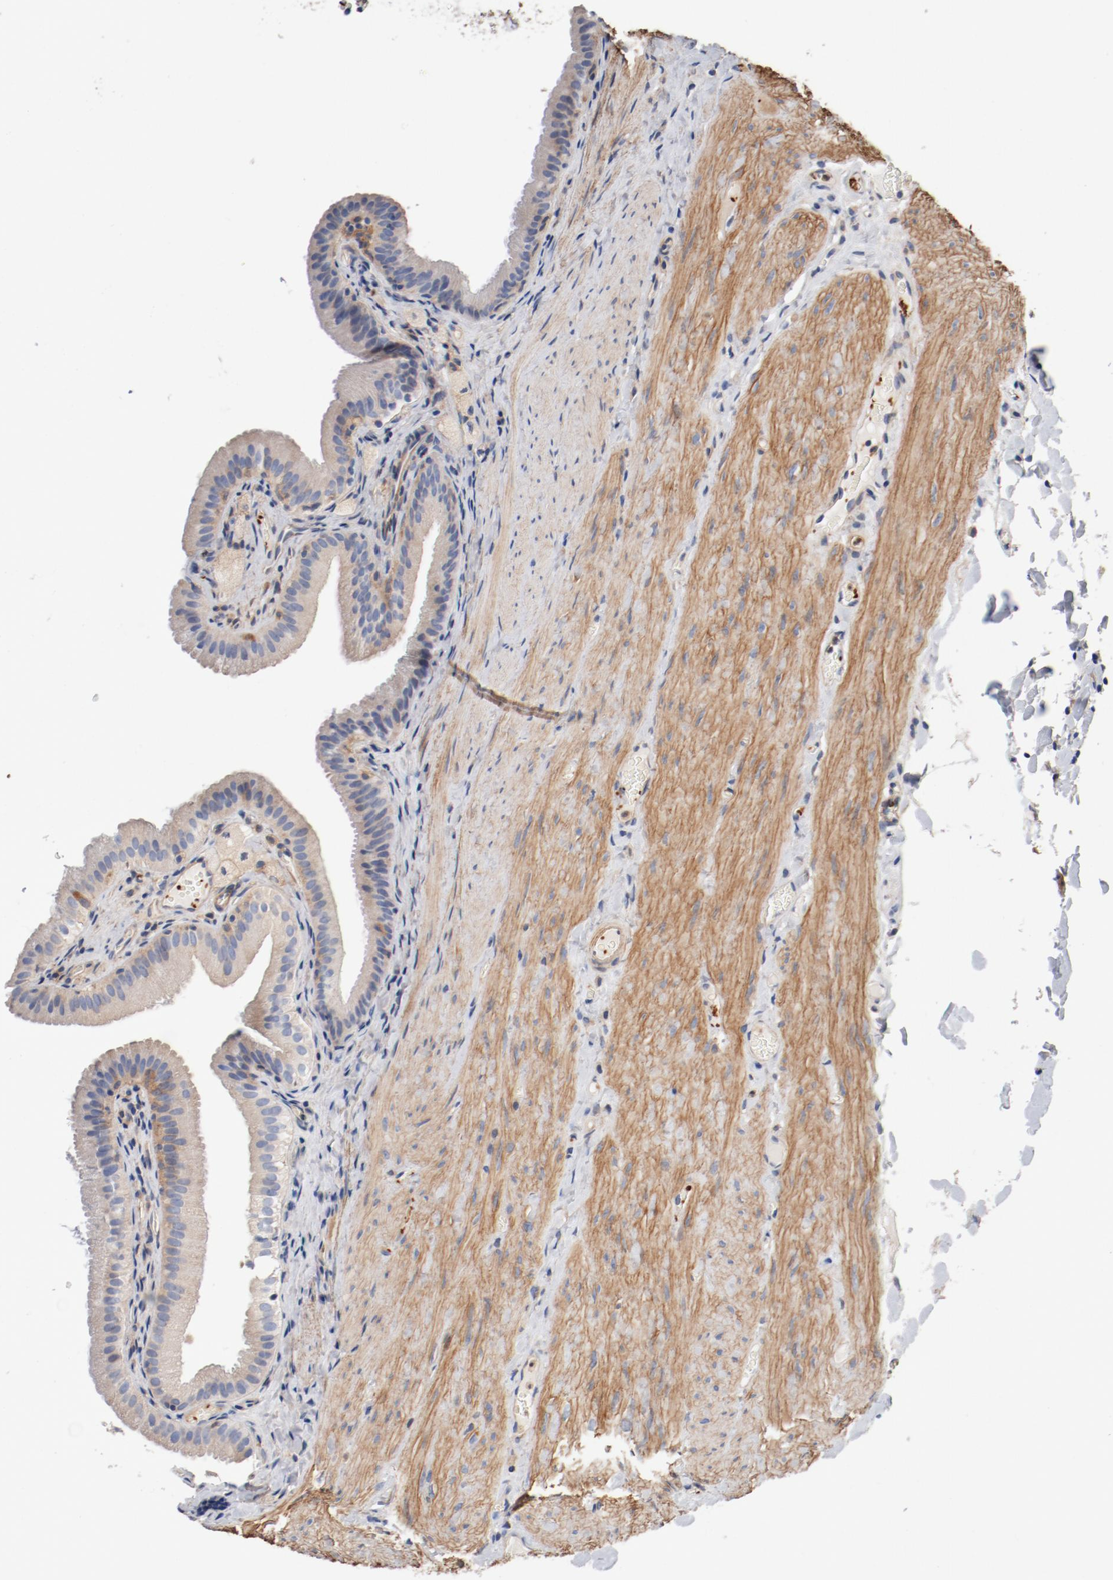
{"staining": {"intensity": "moderate", "quantity": ">75%", "location": "cytoplasmic/membranous"}, "tissue": "gallbladder", "cell_type": "Glandular cells", "image_type": "normal", "snomed": [{"axis": "morphology", "description": "Normal tissue, NOS"}, {"axis": "topography", "description": "Gallbladder"}], "caption": "This micrograph demonstrates normal gallbladder stained with immunohistochemistry to label a protein in brown. The cytoplasmic/membranous of glandular cells show moderate positivity for the protein. Nuclei are counter-stained blue.", "gene": "ILK", "patient": {"sex": "female", "age": 24}}